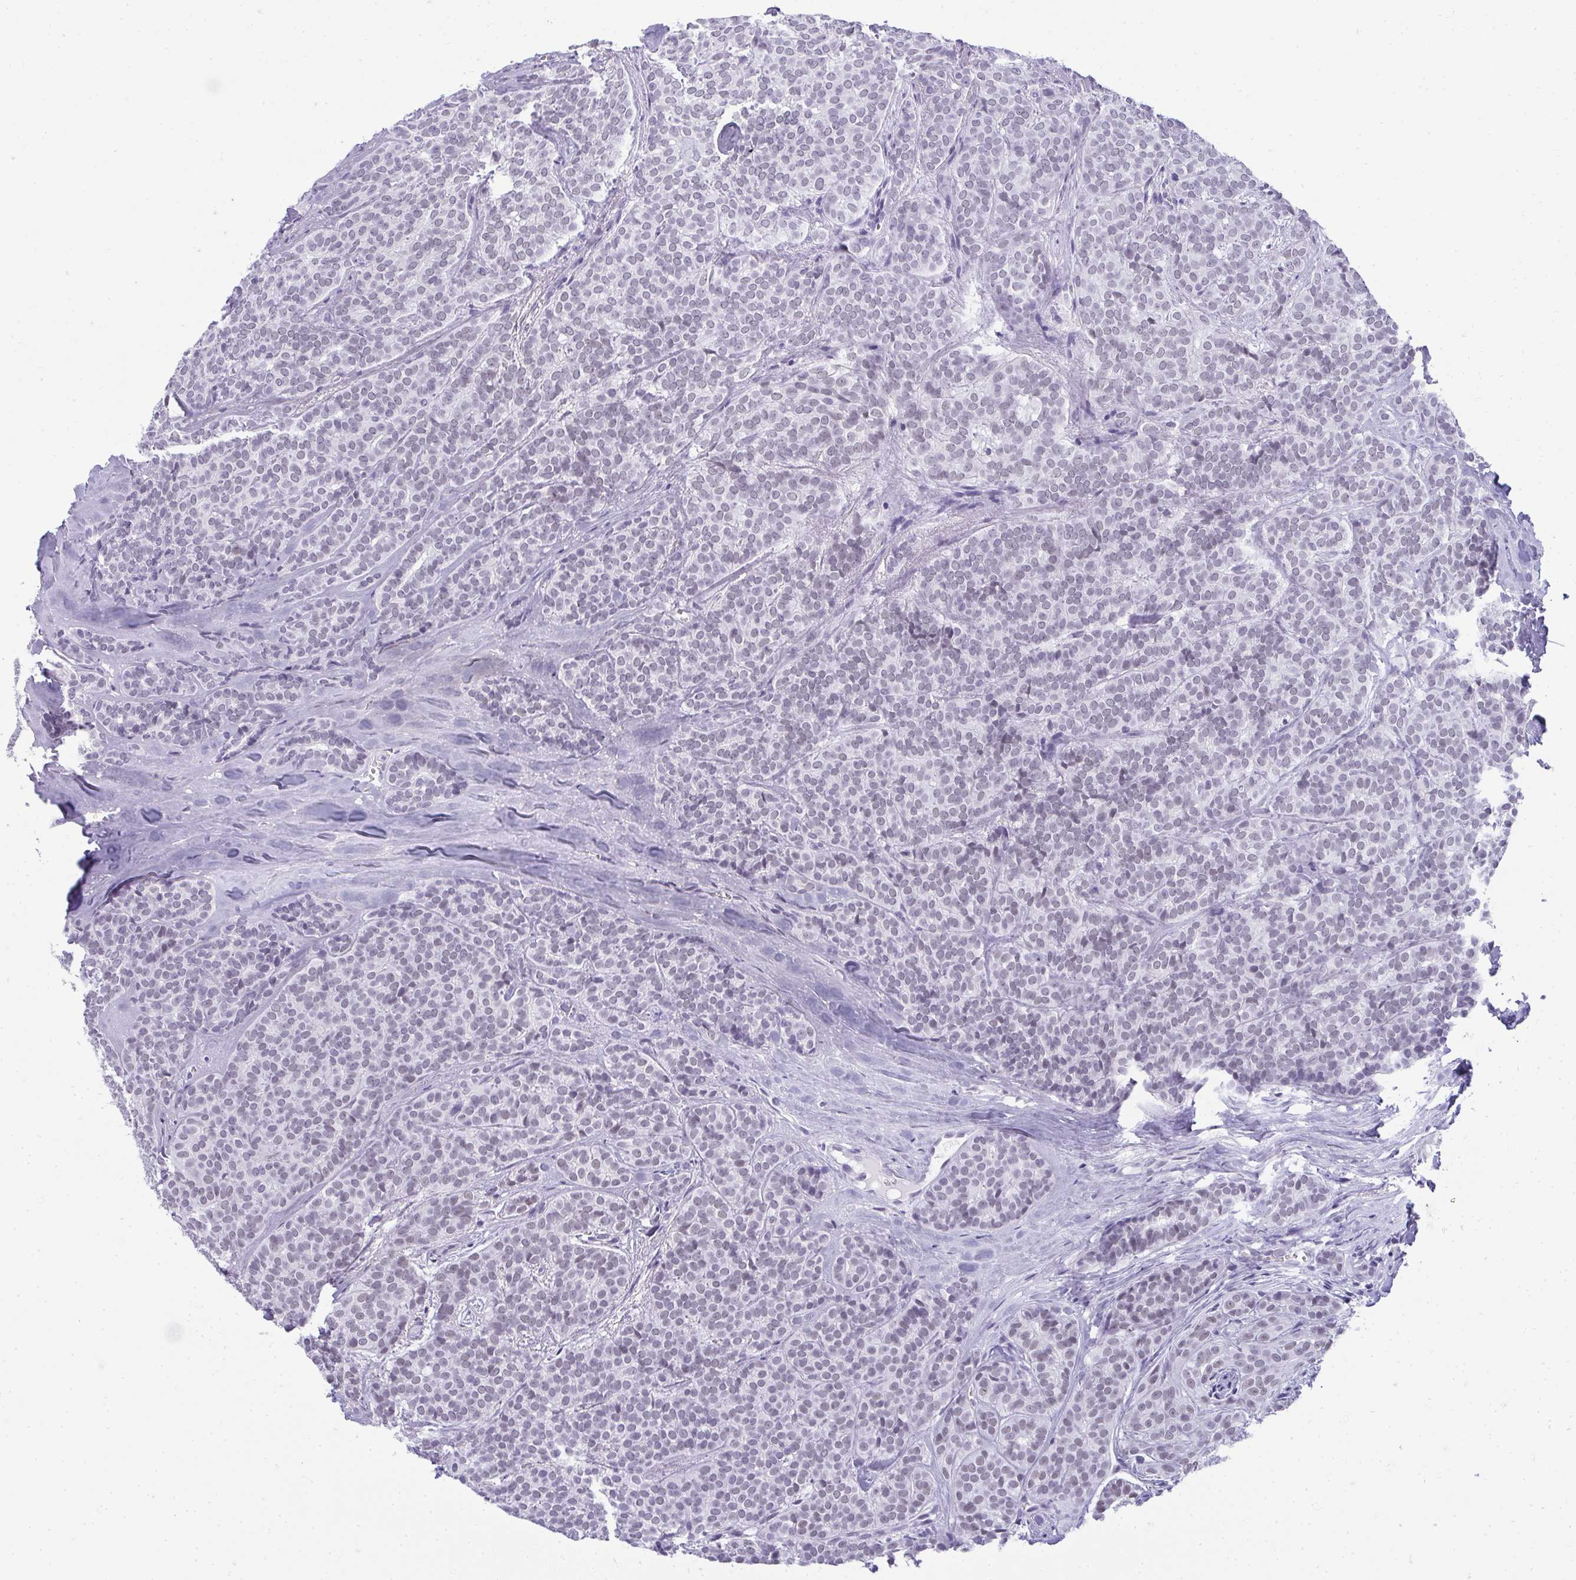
{"staining": {"intensity": "weak", "quantity": "<25%", "location": "nuclear"}, "tissue": "head and neck cancer", "cell_type": "Tumor cells", "image_type": "cancer", "snomed": [{"axis": "morphology", "description": "Normal tissue, NOS"}, {"axis": "morphology", "description": "Adenocarcinoma, NOS"}, {"axis": "topography", "description": "Oral tissue"}, {"axis": "topography", "description": "Head-Neck"}], "caption": "Image shows no protein expression in tumor cells of head and neck cancer tissue. The staining was performed using DAB to visualize the protein expression in brown, while the nuclei were stained in blue with hematoxylin (Magnification: 20x).", "gene": "PLA2G1B", "patient": {"sex": "female", "age": 57}}